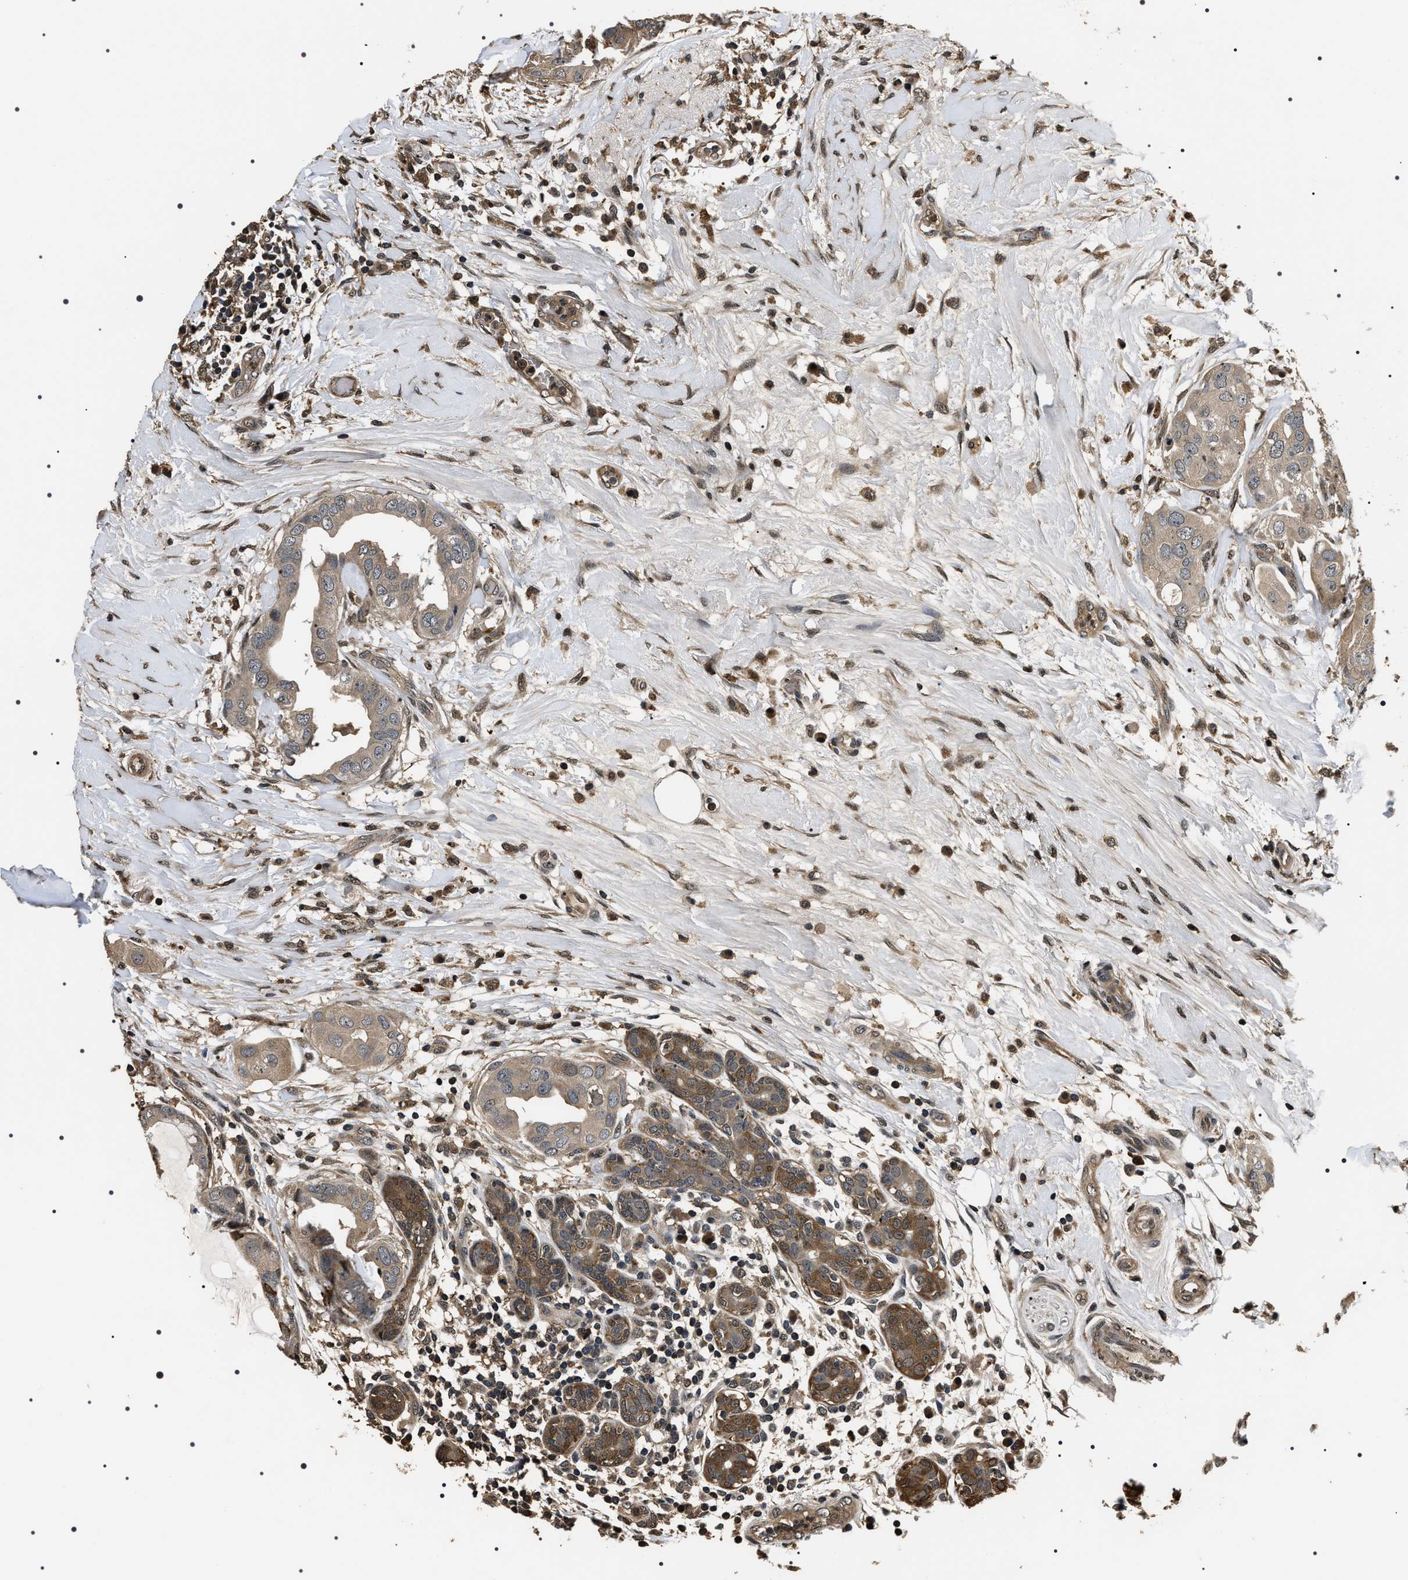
{"staining": {"intensity": "weak", "quantity": "25%-75%", "location": "cytoplasmic/membranous"}, "tissue": "breast cancer", "cell_type": "Tumor cells", "image_type": "cancer", "snomed": [{"axis": "morphology", "description": "Normal tissue, NOS"}, {"axis": "morphology", "description": "Duct carcinoma"}, {"axis": "topography", "description": "Breast"}], "caption": "An image showing weak cytoplasmic/membranous positivity in approximately 25%-75% of tumor cells in breast infiltrating ductal carcinoma, as visualized by brown immunohistochemical staining.", "gene": "ARHGAP22", "patient": {"sex": "female", "age": 40}}